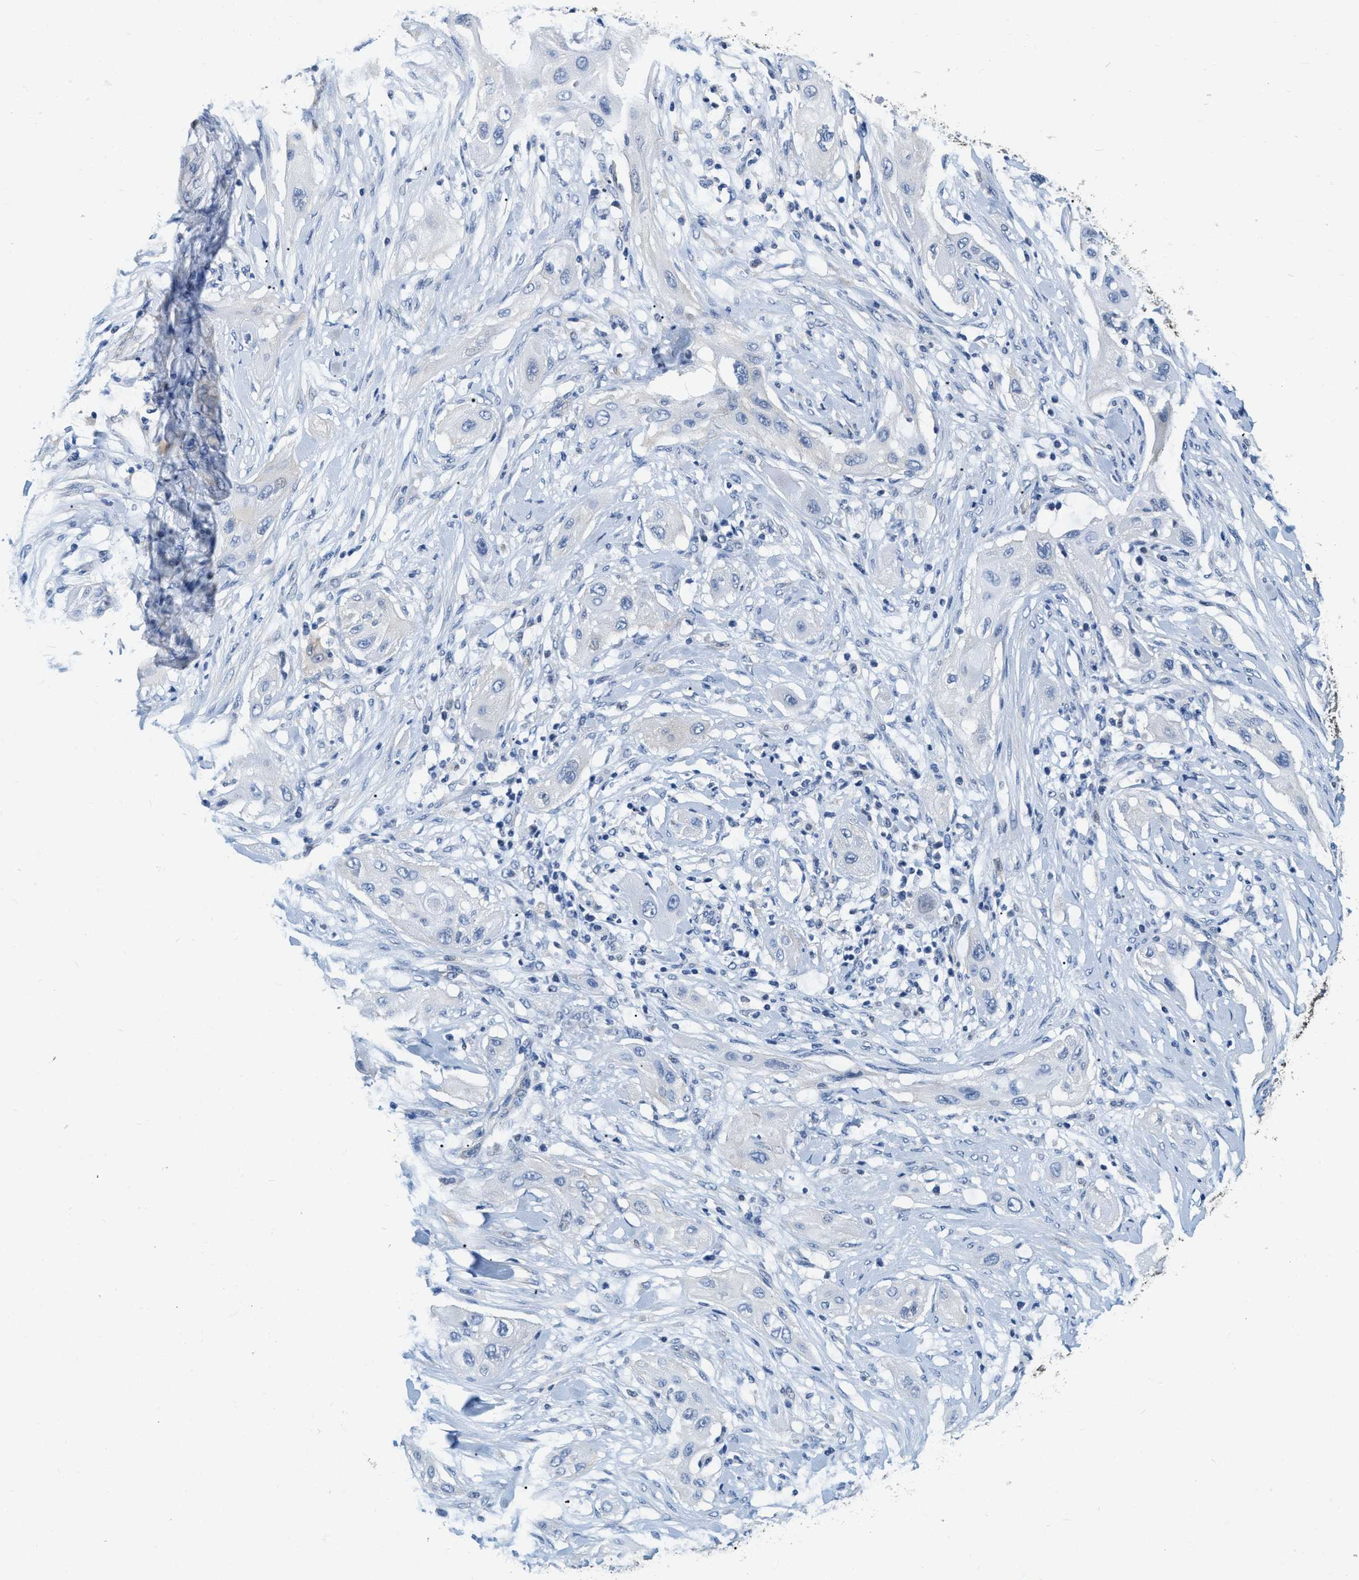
{"staining": {"intensity": "negative", "quantity": "none", "location": "none"}, "tissue": "lung cancer", "cell_type": "Tumor cells", "image_type": "cancer", "snomed": [{"axis": "morphology", "description": "Squamous cell carcinoma, NOS"}, {"axis": "topography", "description": "Lung"}], "caption": "A photomicrograph of lung squamous cell carcinoma stained for a protein displays no brown staining in tumor cells.", "gene": "EIF2AK2", "patient": {"sex": "female", "age": 47}}